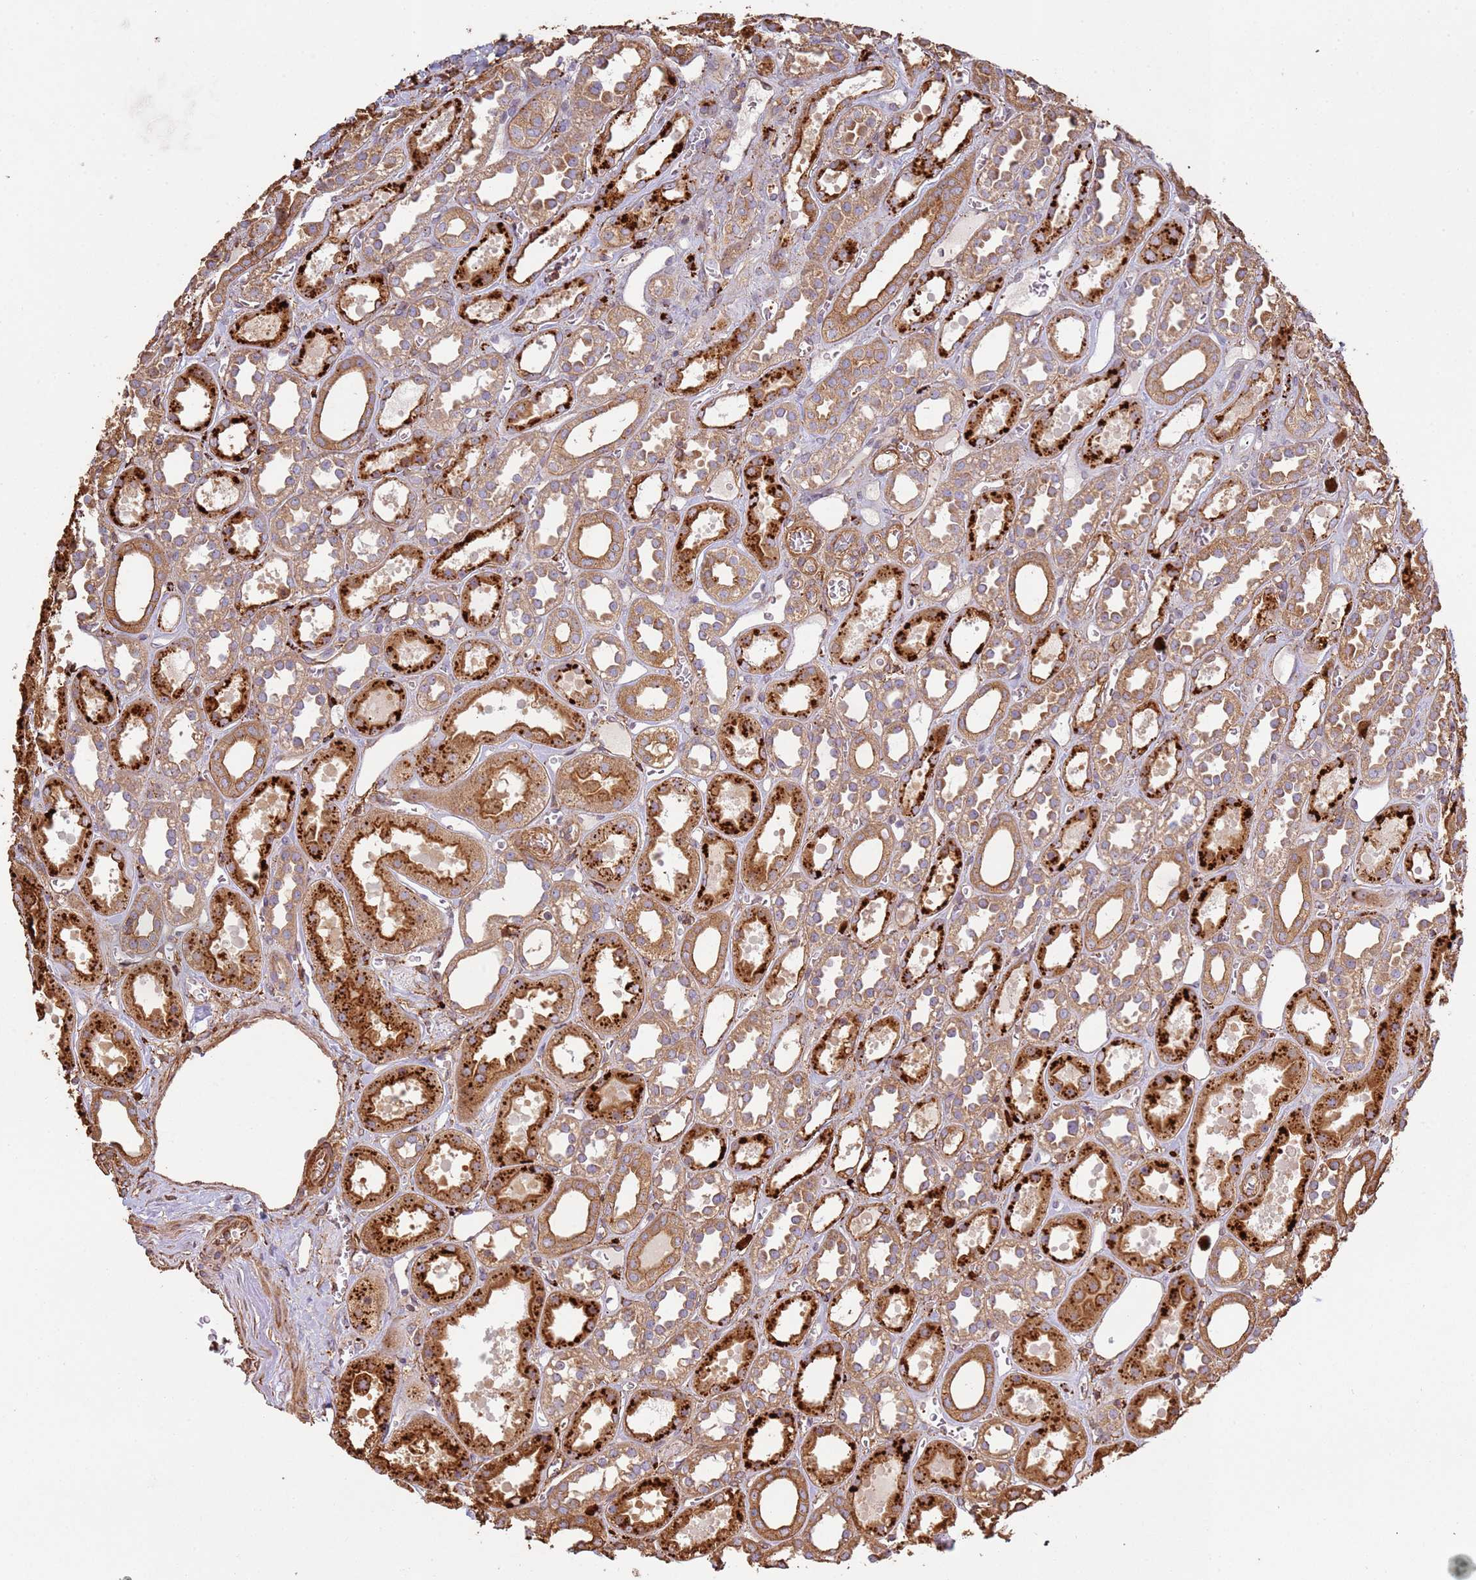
{"staining": {"intensity": "strong", "quantity": ">75%", "location": "cytoplasmic/membranous"}, "tissue": "kidney", "cell_type": "Cells in glomeruli", "image_type": "normal", "snomed": [{"axis": "morphology", "description": "Normal tissue, NOS"}, {"axis": "topography", "description": "Kidney"}], "caption": "About >75% of cells in glomeruli in unremarkable kidney reveal strong cytoplasmic/membranous protein positivity as visualized by brown immunohistochemical staining.", "gene": "NDUFAF4", "patient": {"sex": "female", "age": 41}}